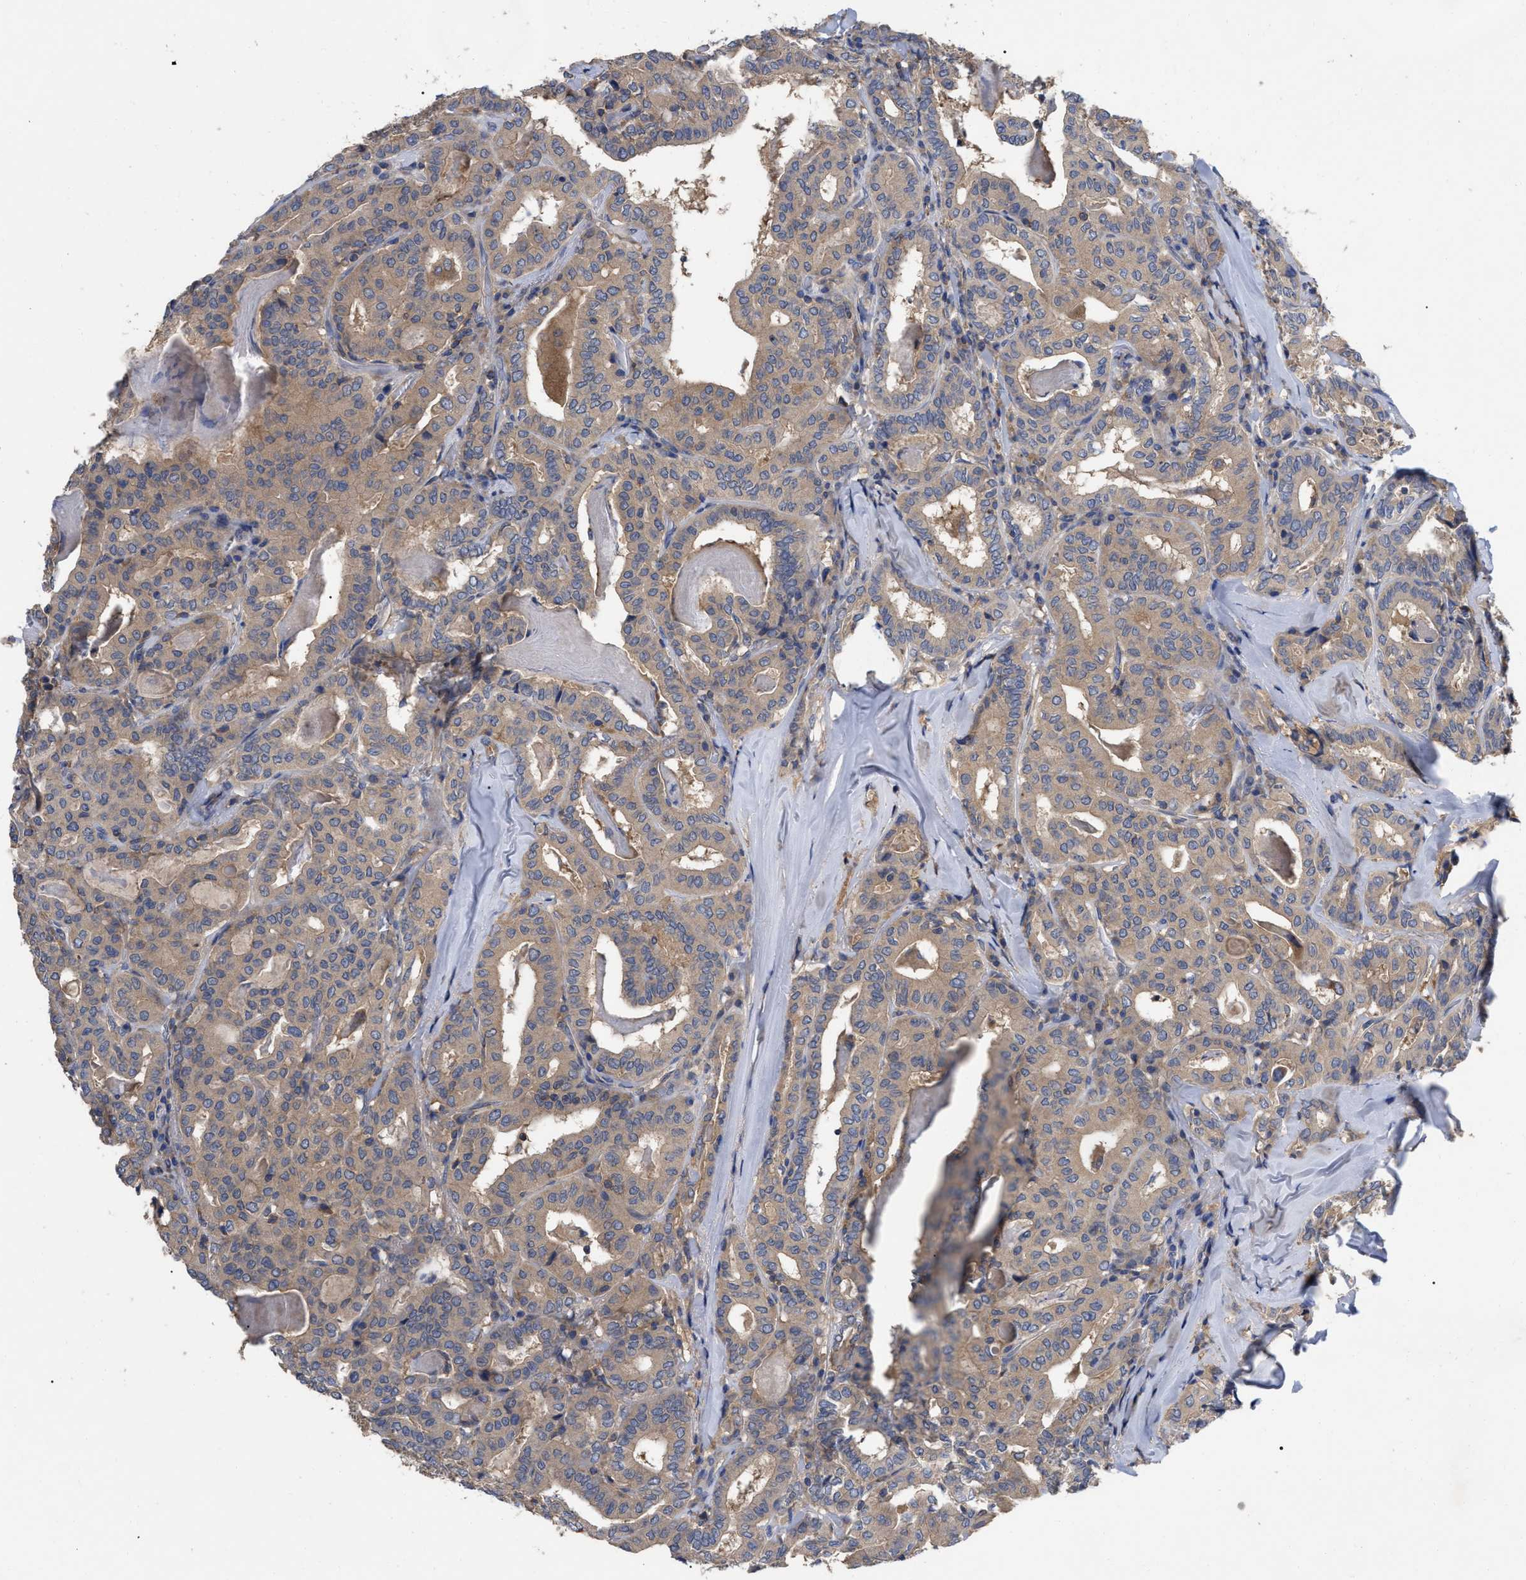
{"staining": {"intensity": "weak", "quantity": ">75%", "location": "cytoplasmic/membranous"}, "tissue": "thyroid cancer", "cell_type": "Tumor cells", "image_type": "cancer", "snomed": [{"axis": "morphology", "description": "Papillary adenocarcinoma, NOS"}, {"axis": "topography", "description": "Thyroid gland"}], "caption": "Human thyroid cancer stained for a protein (brown) displays weak cytoplasmic/membranous positive positivity in approximately >75% of tumor cells.", "gene": "RAP1GDS1", "patient": {"sex": "female", "age": 42}}